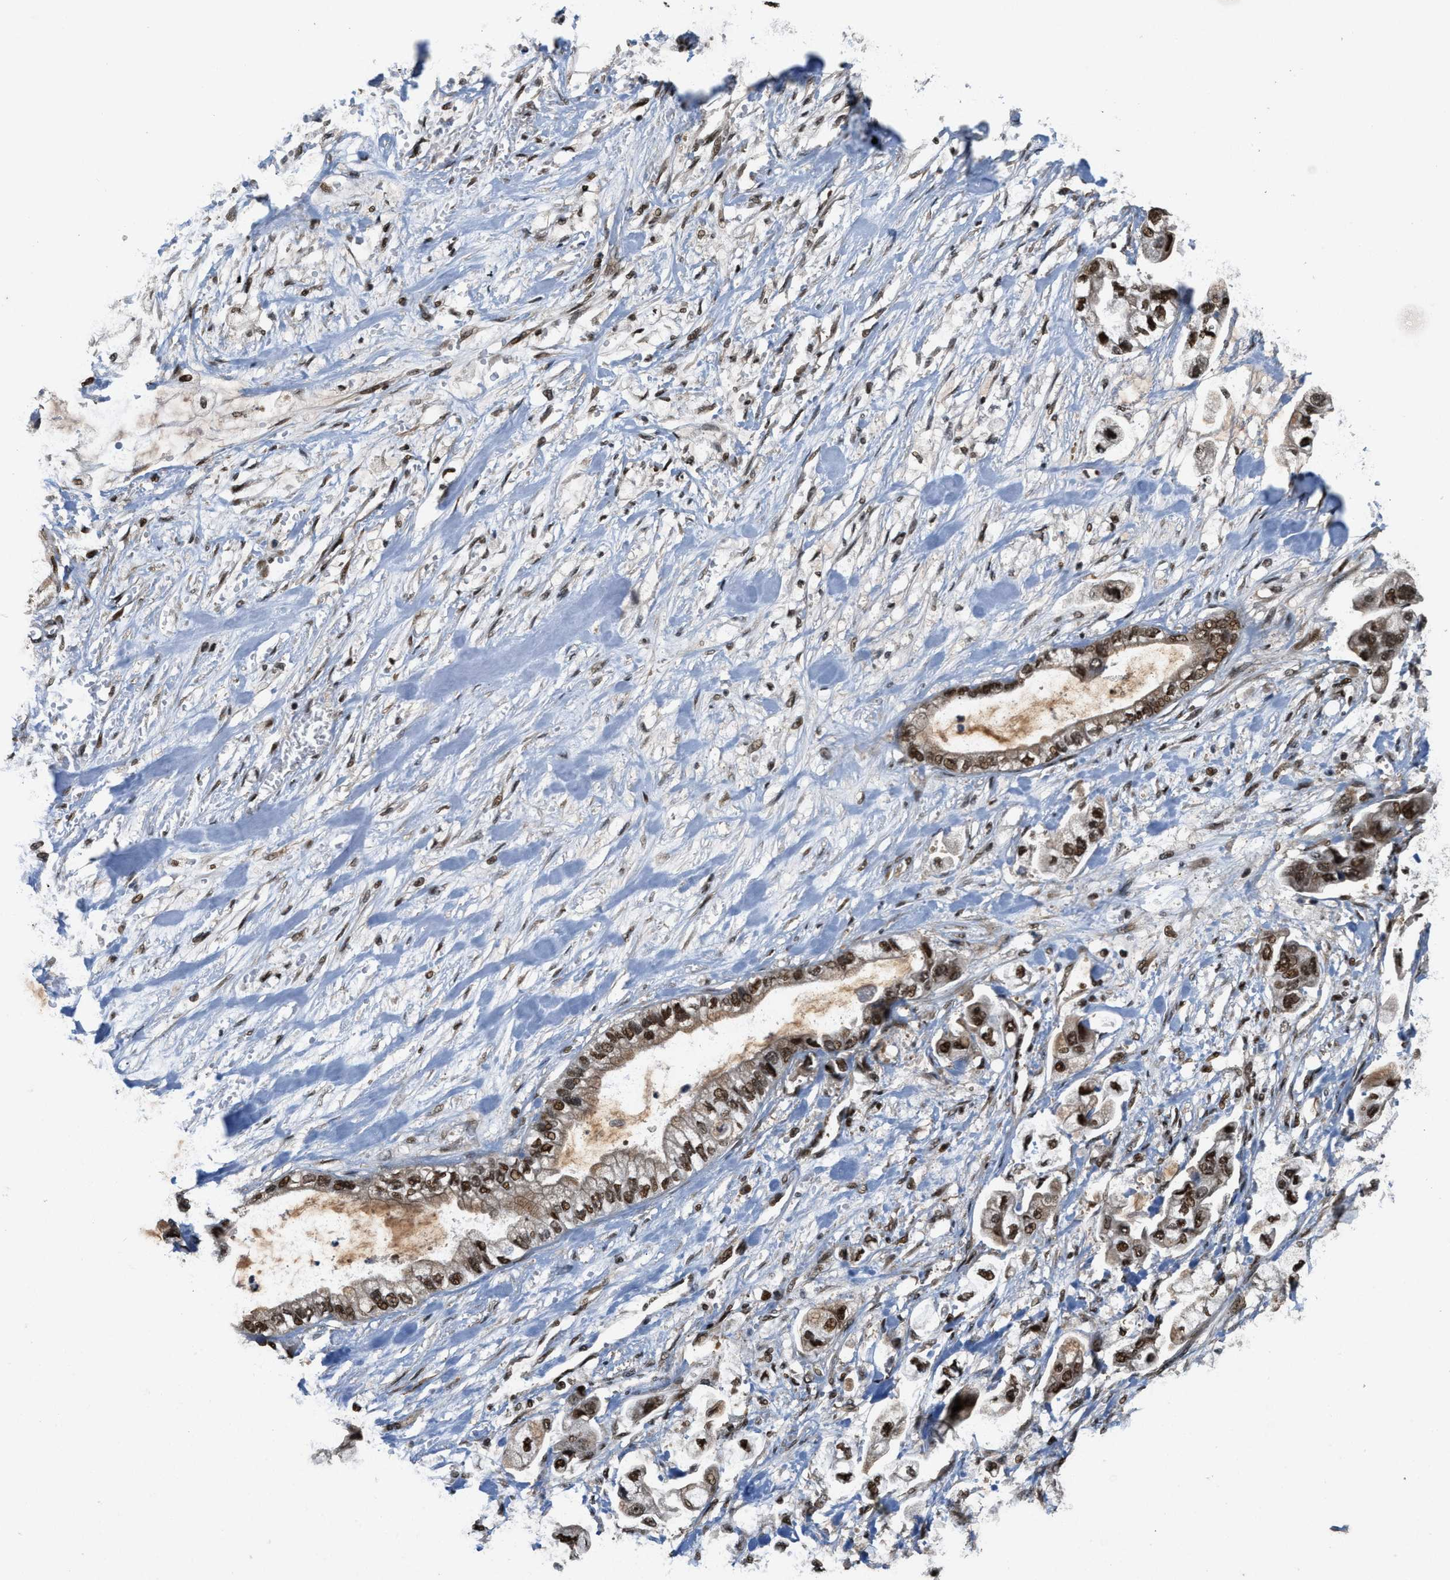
{"staining": {"intensity": "moderate", "quantity": ">75%", "location": "nuclear"}, "tissue": "stomach cancer", "cell_type": "Tumor cells", "image_type": "cancer", "snomed": [{"axis": "morphology", "description": "Normal tissue, NOS"}, {"axis": "morphology", "description": "Adenocarcinoma, NOS"}, {"axis": "topography", "description": "Stomach"}], "caption": "Tumor cells display moderate nuclear expression in about >75% of cells in stomach cancer. (DAB = brown stain, brightfield microscopy at high magnification).", "gene": "SERTAD2", "patient": {"sex": "male", "age": 62}}